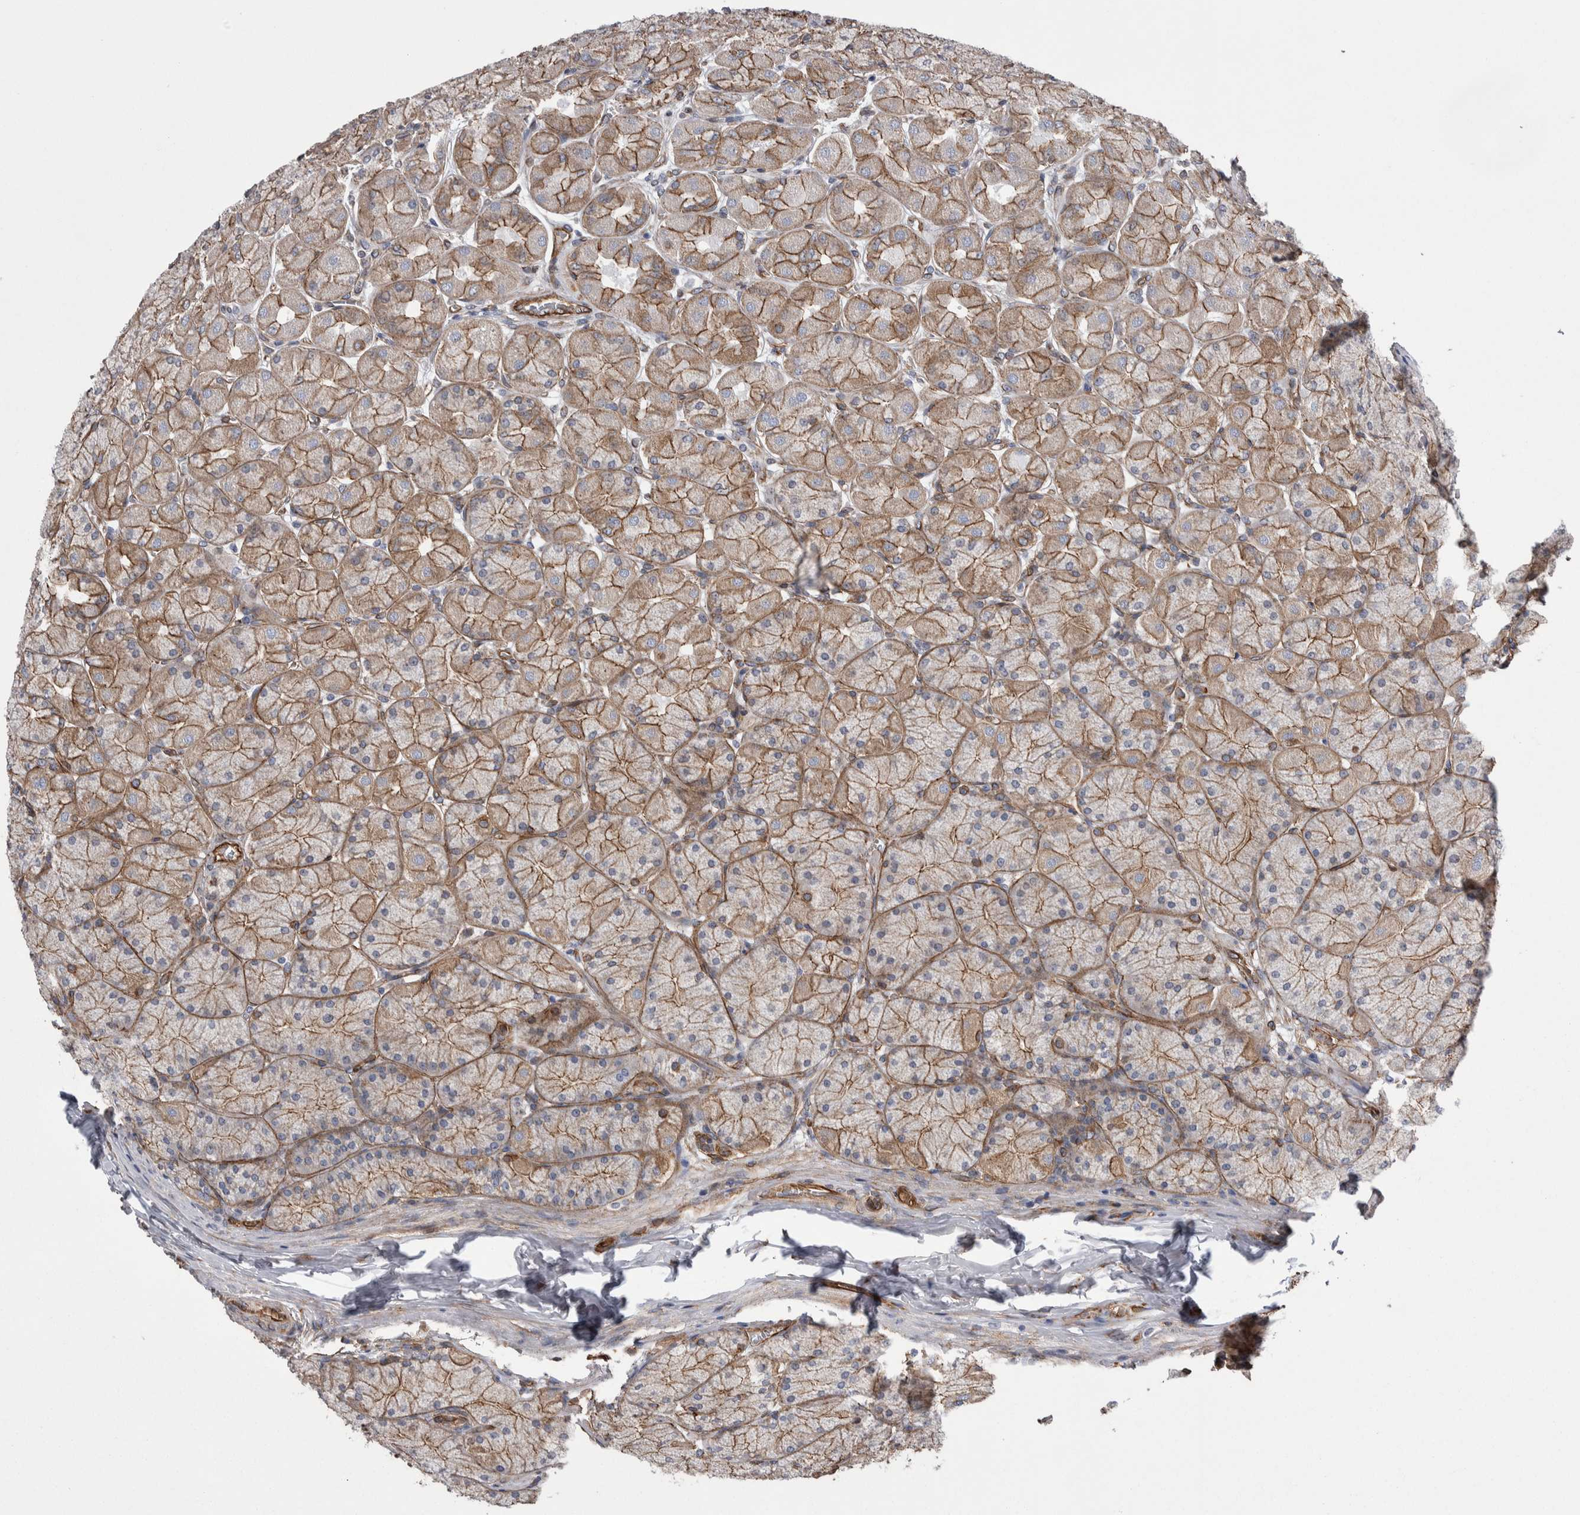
{"staining": {"intensity": "moderate", "quantity": ">75%", "location": "cytoplasmic/membranous"}, "tissue": "stomach", "cell_type": "Glandular cells", "image_type": "normal", "snomed": [{"axis": "morphology", "description": "Normal tissue, NOS"}, {"axis": "topography", "description": "Stomach, upper"}], "caption": "Immunohistochemical staining of normal human stomach reveals medium levels of moderate cytoplasmic/membranous positivity in approximately >75% of glandular cells.", "gene": "KIF12", "patient": {"sex": "female", "age": 56}}